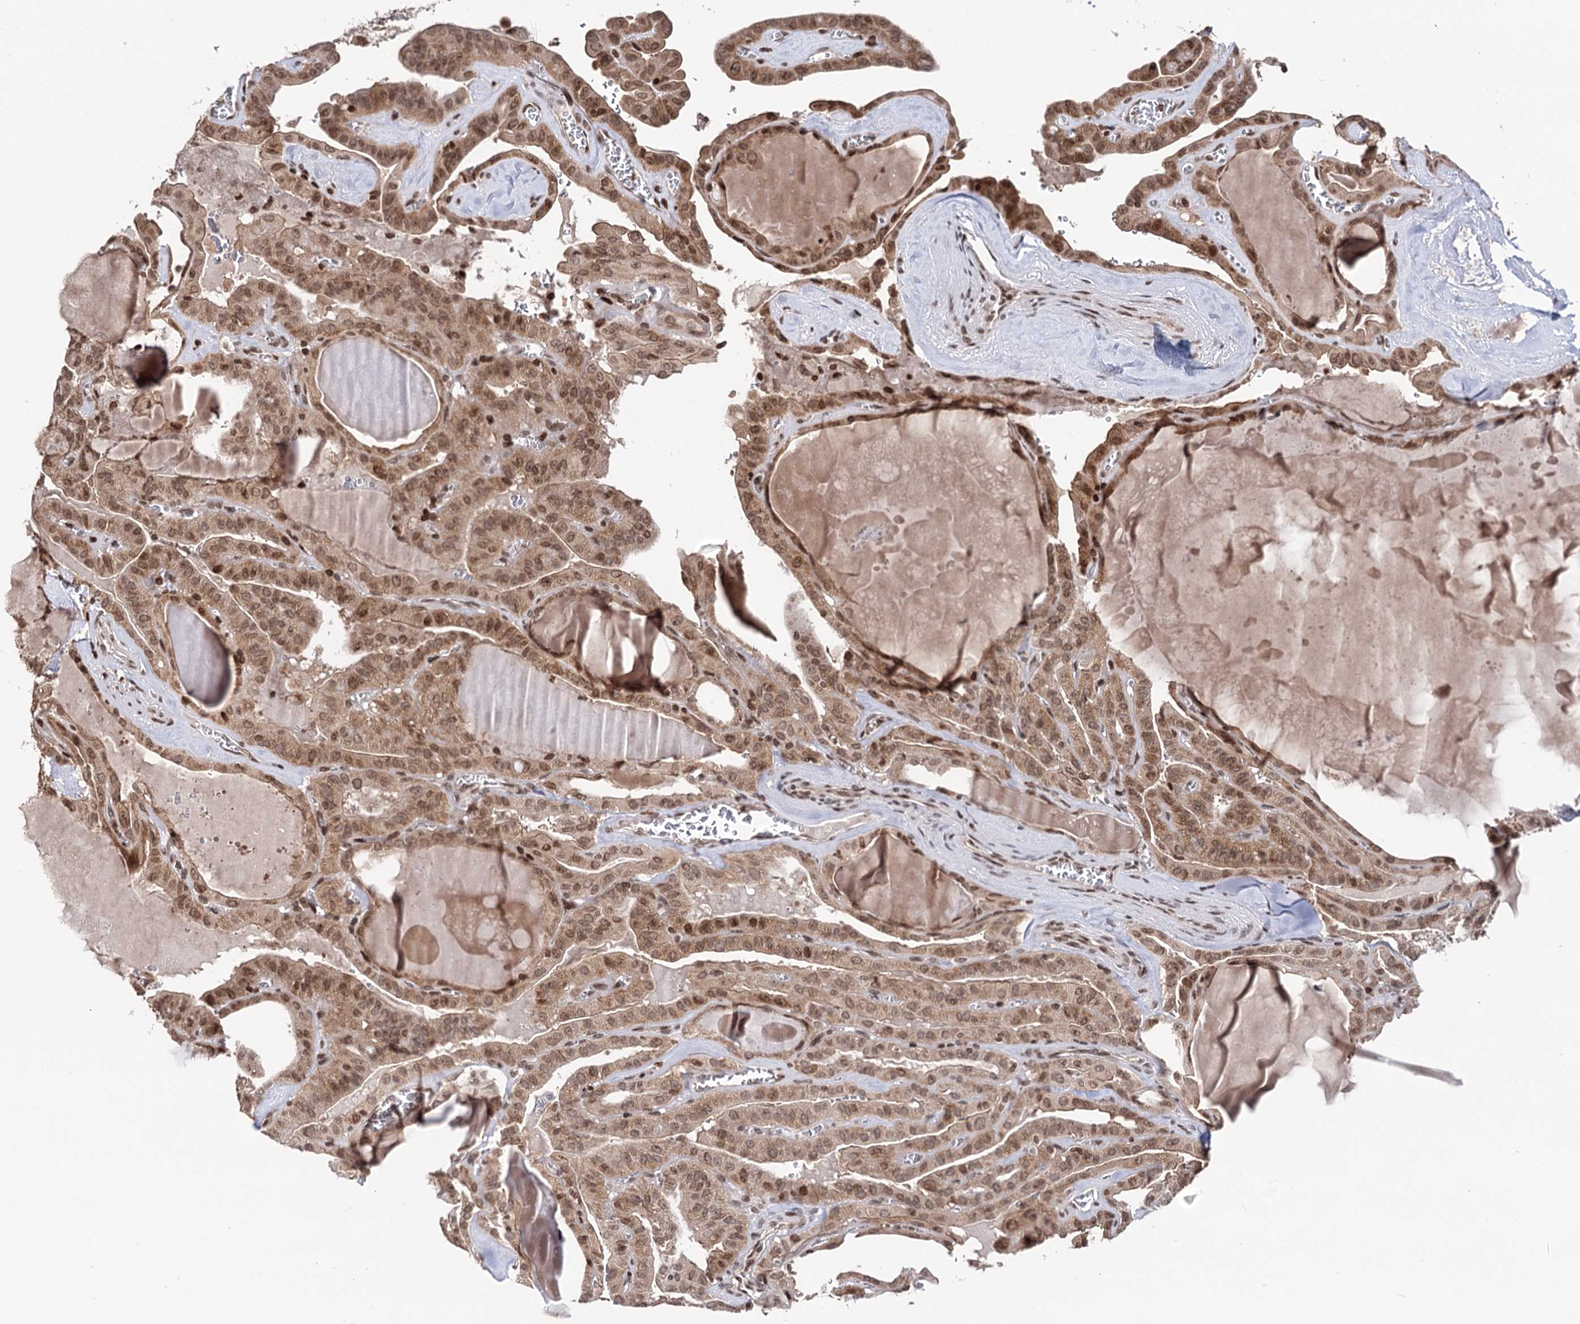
{"staining": {"intensity": "moderate", "quantity": ">75%", "location": "cytoplasmic/membranous,nuclear"}, "tissue": "thyroid cancer", "cell_type": "Tumor cells", "image_type": "cancer", "snomed": [{"axis": "morphology", "description": "Papillary adenocarcinoma, NOS"}, {"axis": "topography", "description": "Thyroid gland"}], "caption": "Immunohistochemistry (IHC) of thyroid cancer shows medium levels of moderate cytoplasmic/membranous and nuclear staining in about >75% of tumor cells.", "gene": "CCDC77", "patient": {"sex": "male", "age": 52}}